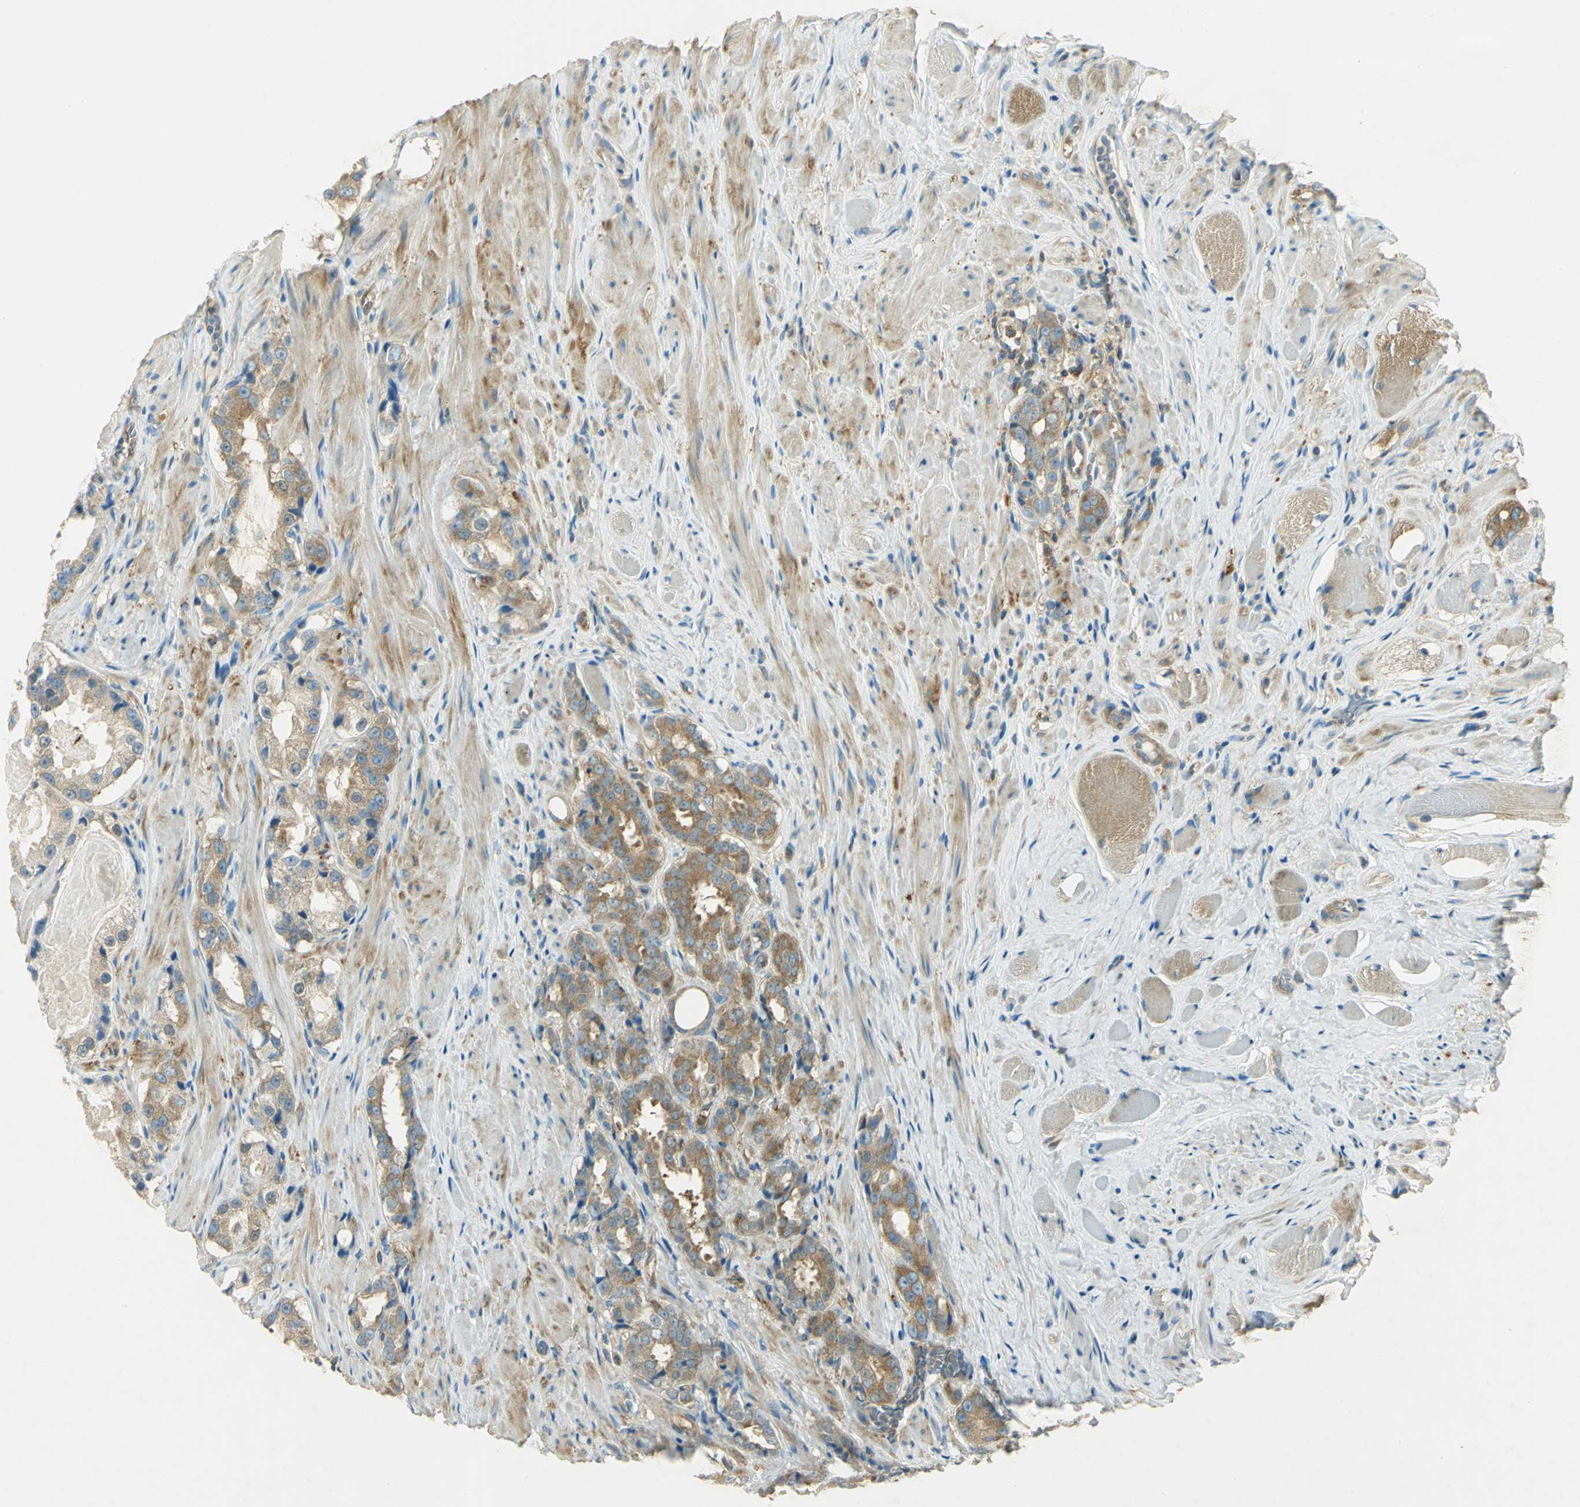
{"staining": {"intensity": "moderate", "quantity": ">75%", "location": "cytoplasmic/membranous"}, "tissue": "prostate cancer", "cell_type": "Tumor cells", "image_type": "cancer", "snomed": [{"axis": "morphology", "description": "Adenocarcinoma, Medium grade"}, {"axis": "topography", "description": "Prostate"}], "caption": "A photomicrograph of prostate medium-grade adenocarcinoma stained for a protein displays moderate cytoplasmic/membranous brown staining in tumor cells. (brown staining indicates protein expression, while blue staining denotes nuclei).", "gene": "TSC22D2", "patient": {"sex": "male", "age": 60}}